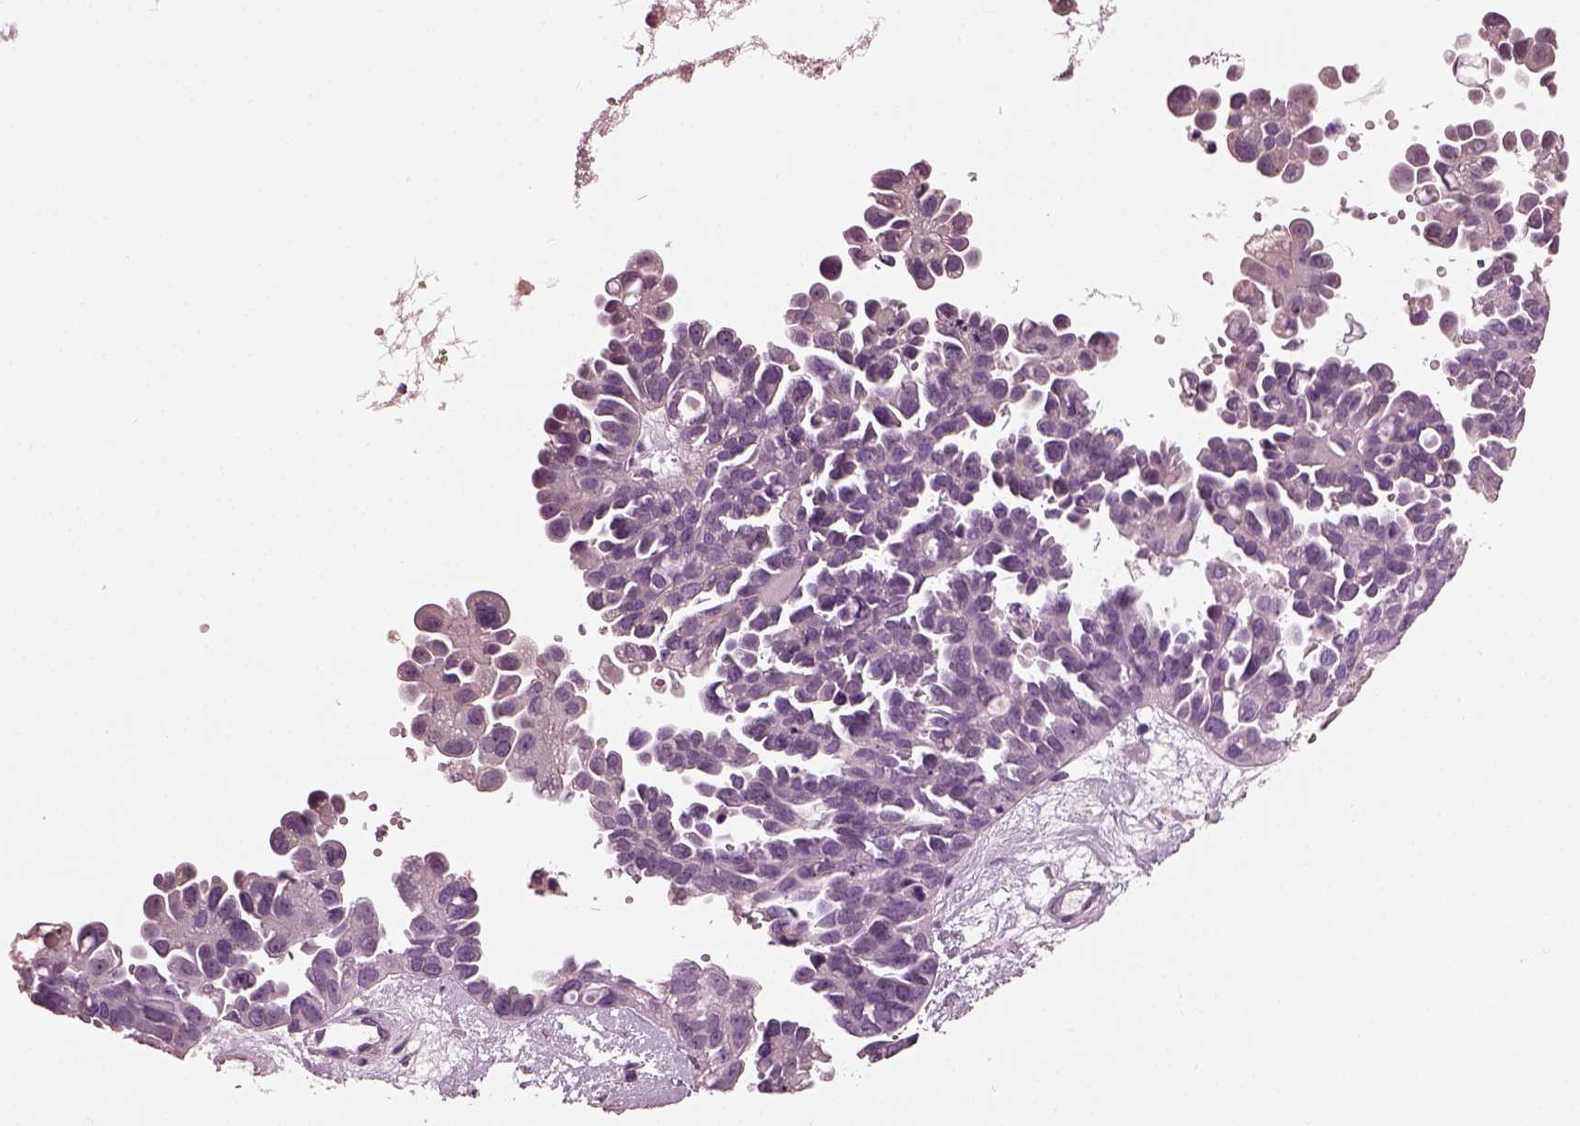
{"staining": {"intensity": "negative", "quantity": "none", "location": "none"}, "tissue": "ovarian cancer", "cell_type": "Tumor cells", "image_type": "cancer", "snomed": [{"axis": "morphology", "description": "Cystadenocarcinoma, serous, NOS"}, {"axis": "topography", "description": "Ovary"}], "caption": "IHC histopathology image of neoplastic tissue: ovarian serous cystadenocarcinoma stained with DAB (3,3'-diaminobenzidine) demonstrates no significant protein expression in tumor cells.", "gene": "TSKS", "patient": {"sex": "female", "age": 53}}